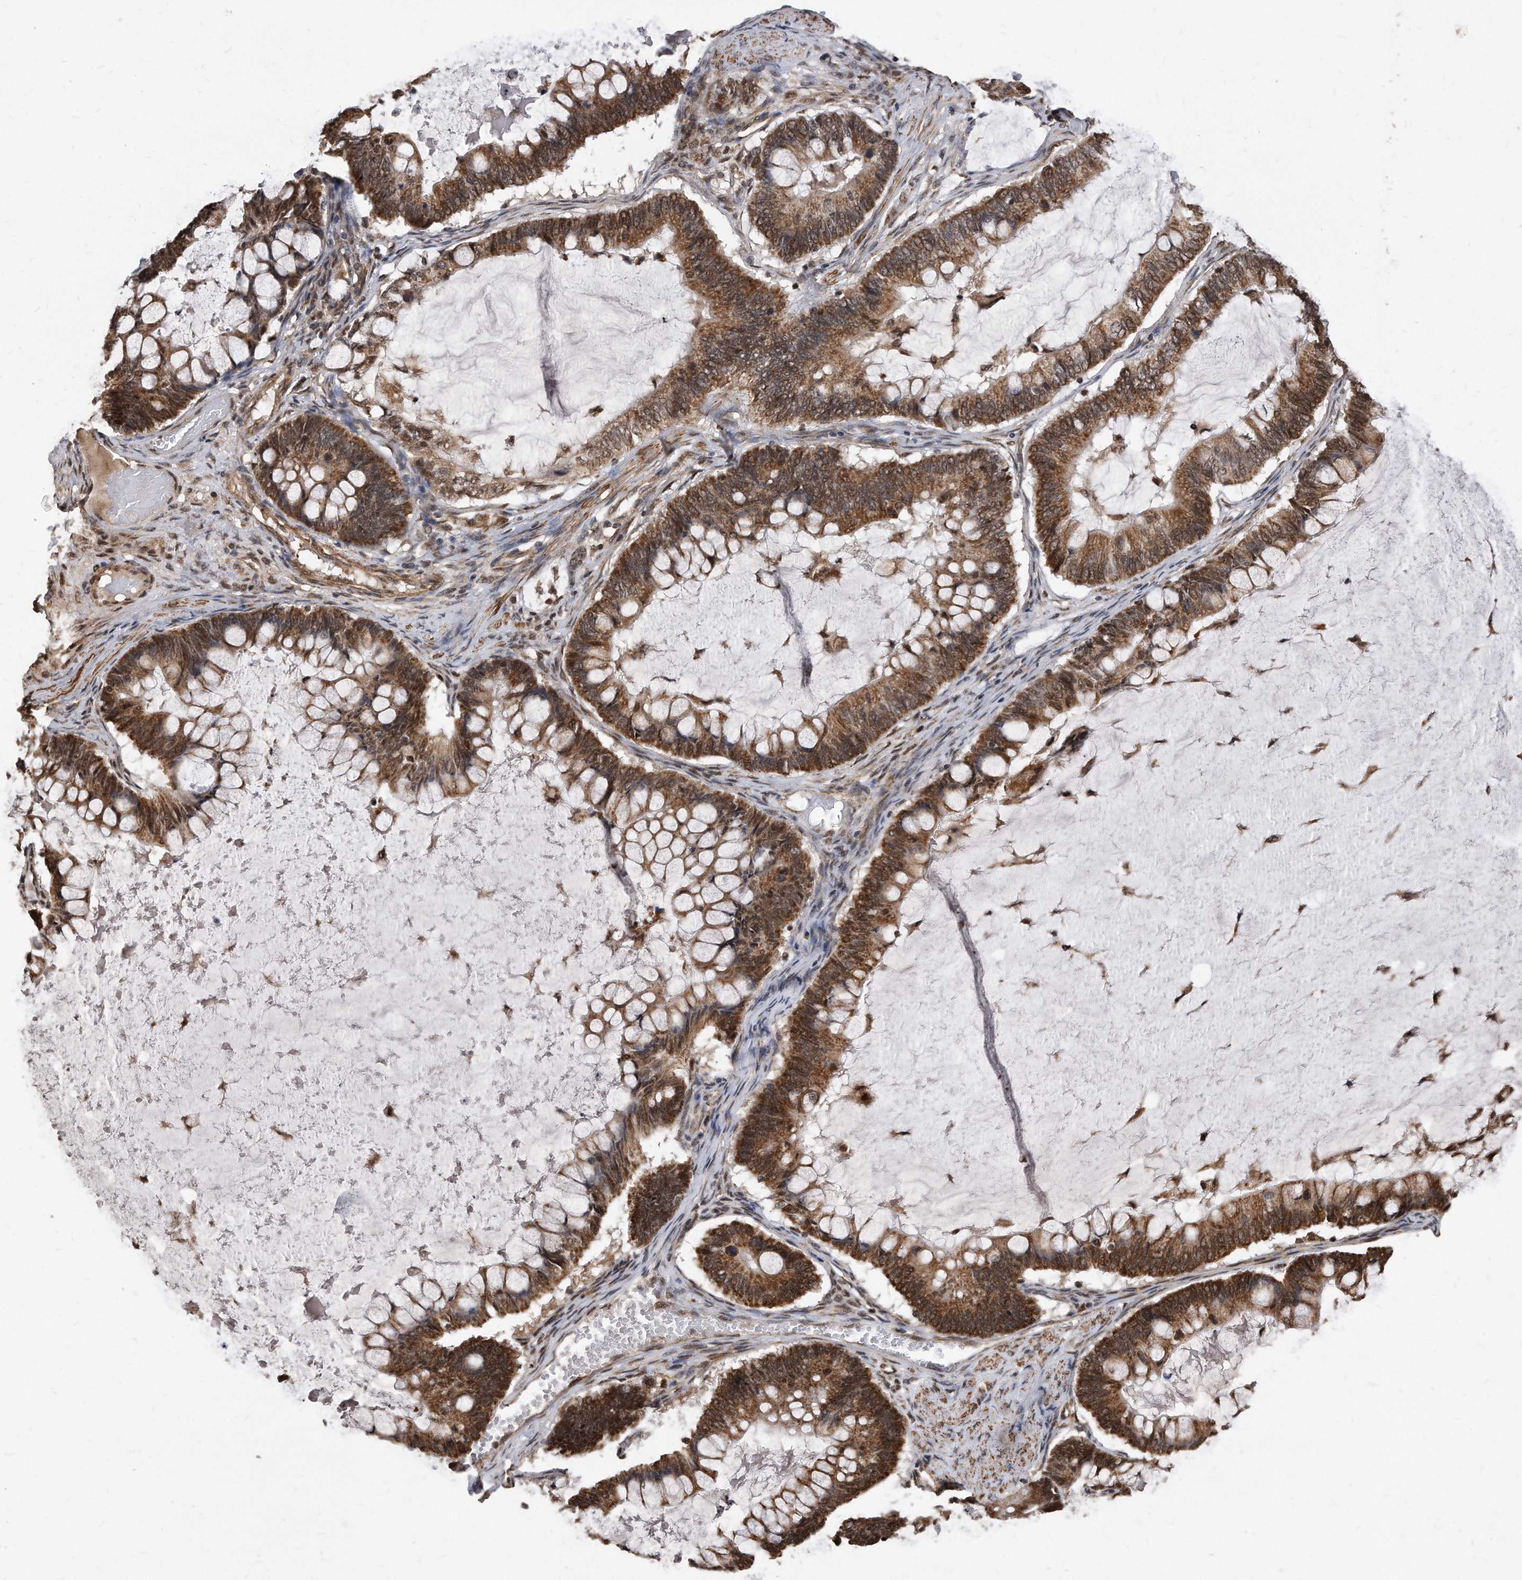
{"staining": {"intensity": "strong", "quantity": ">75%", "location": "cytoplasmic/membranous,nuclear"}, "tissue": "ovarian cancer", "cell_type": "Tumor cells", "image_type": "cancer", "snomed": [{"axis": "morphology", "description": "Cystadenocarcinoma, mucinous, NOS"}, {"axis": "topography", "description": "Ovary"}], "caption": "DAB immunohistochemical staining of human ovarian cancer exhibits strong cytoplasmic/membranous and nuclear protein staining in approximately >75% of tumor cells.", "gene": "DUSP22", "patient": {"sex": "female", "age": 61}}